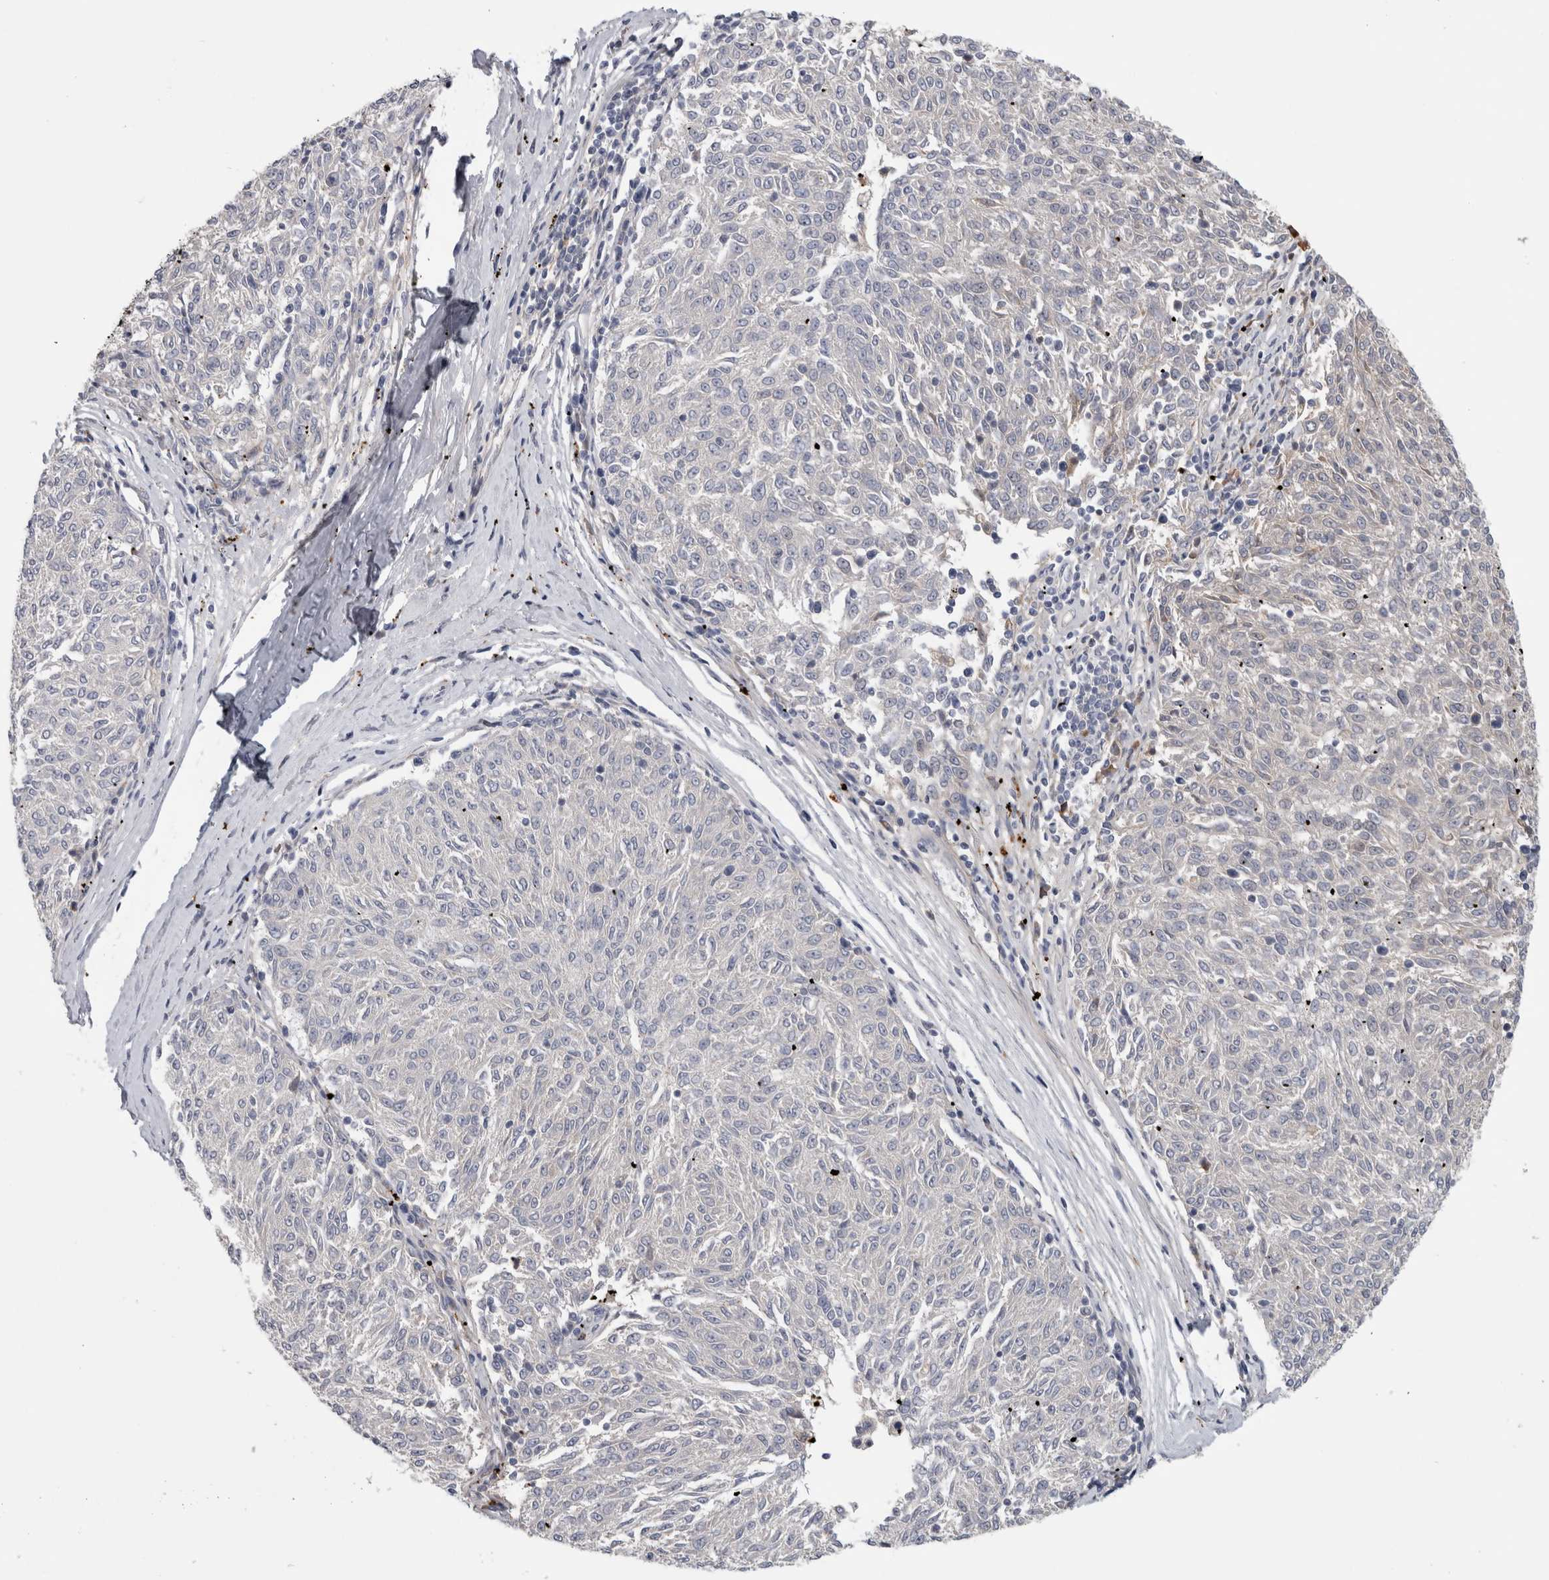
{"staining": {"intensity": "negative", "quantity": "none", "location": "none"}, "tissue": "melanoma", "cell_type": "Tumor cells", "image_type": "cancer", "snomed": [{"axis": "morphology", "description": "Malignant melanoma, NOS"}, {"axis": "topography", "description": "Skin"}], "caption": "A micrograph of melanoma stained for a protein displays no brown staining in tumor cells.", "gene": "ATXN2", "patient": {"sex": "female", "age": 72}}